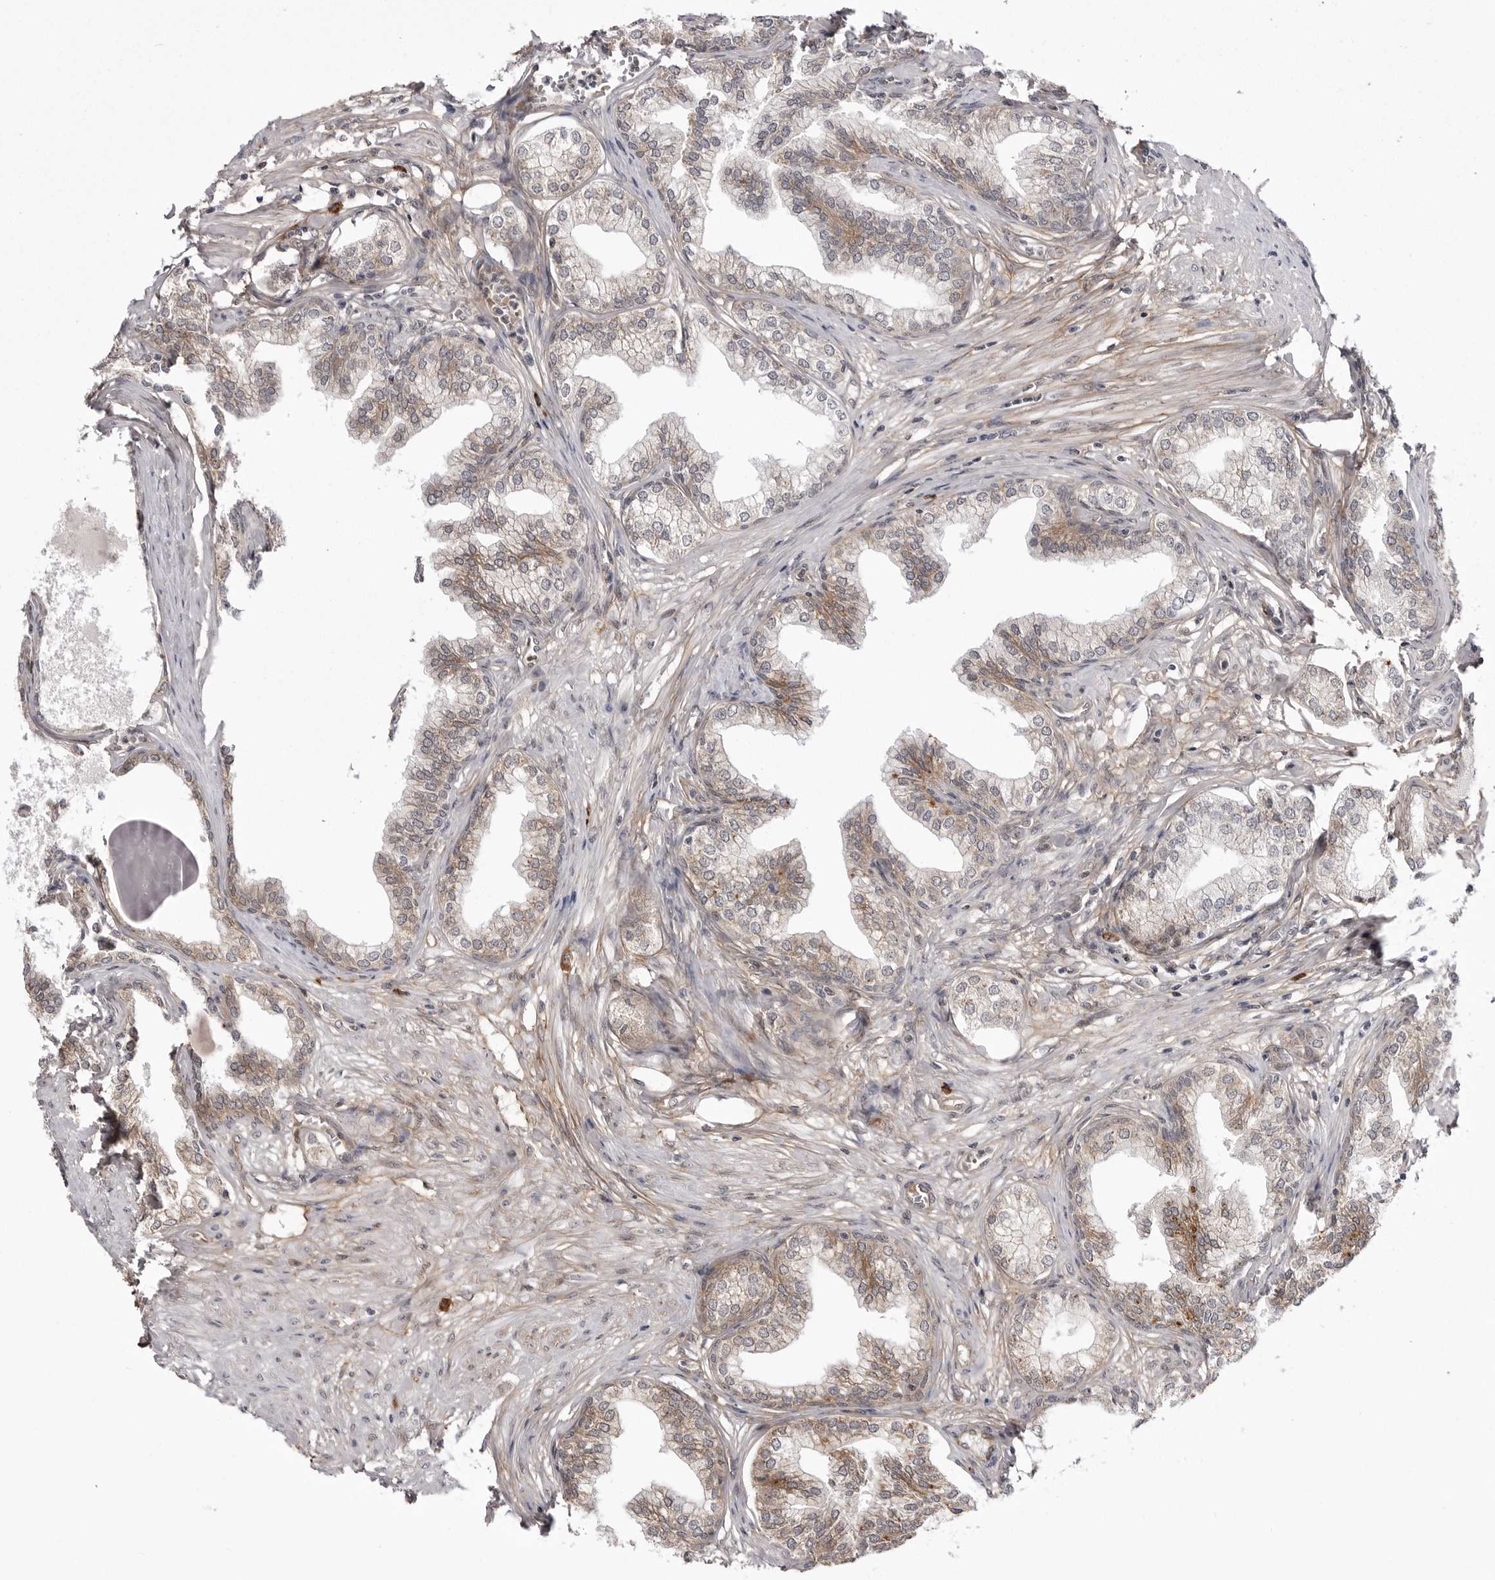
{"staining": {"intensity": "moderate", "quantity": ">75%", "location": "cytoplasmic/membranous"}, "tissue": "prostate", "cell_type": "Glandular cells", "image_type": "normal", "snomed": [{"axis": "morphology", "description": "Normal tissue, NOS"}, {"axis": "morphology", "description": "Urothelial carcinoma, Low grade"}, {"axis": "topography", "description": "Urinary bladder"}, {"axis": "topography", "description": "Prostate"}], "caption": "IHC (DAB (3,3'-diaminobenzidine)) staining of normal human prostate shows moderate cytoplasmic/membranous protein expression in approximately >75% of glandular cells. Immunohistochemistry stains the protein in brown and the nuclei are stained blue.", "gene": "ARL5A", "patient": {"sex": "male", "age": 60}}